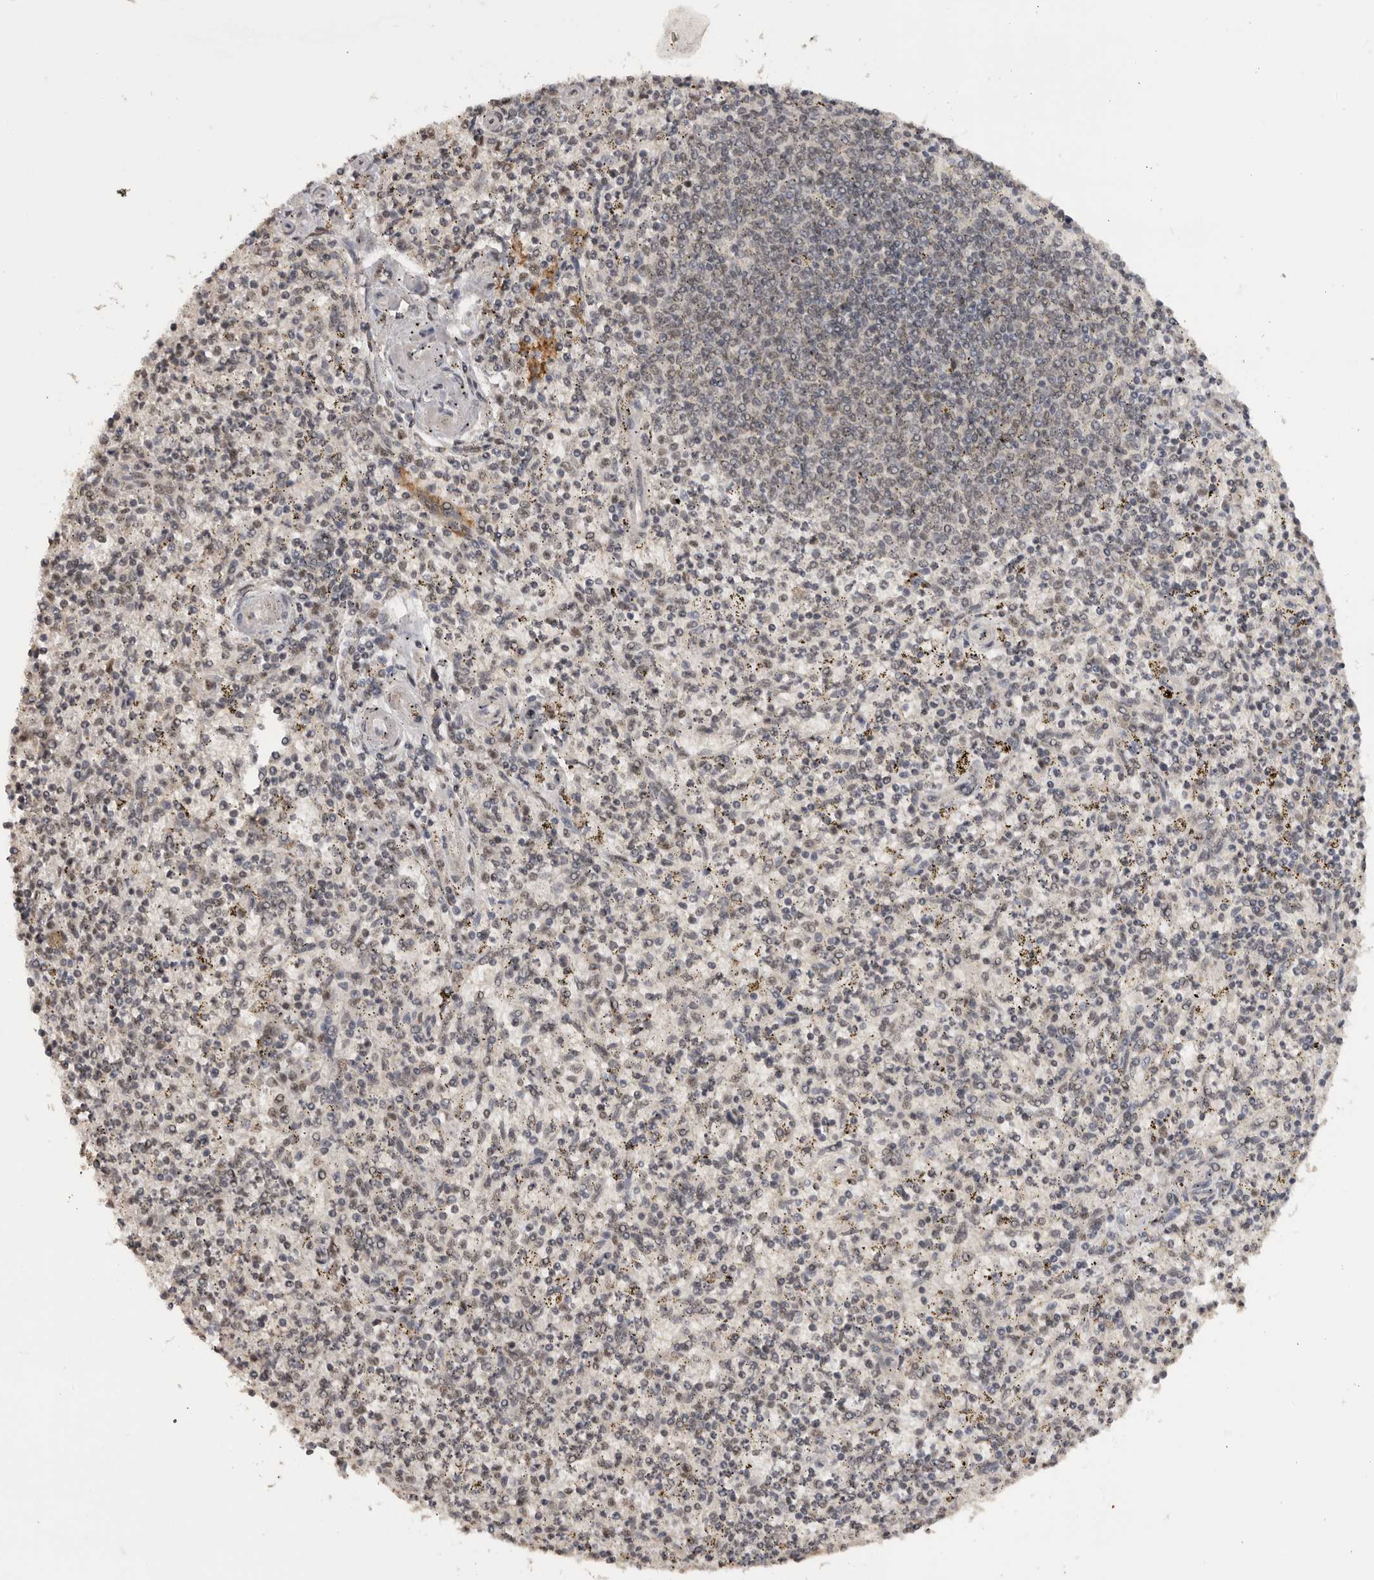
{"staining": {"intensity": "moderate", "quantity": "<25%", "location": "cytoplasmic/membranous,nuclear"}, "tissue": "spleen", "cell_type": "Cells in red pulp", "image_type": "normal", "snomed": [{"axis": "morphology", "description": "Normal tissue, NOS"}, {"axis": "topography", "description": "Spleen"}], "caption": "A high-resolution photomicrograph shows IHC staining of normal spleen, which displays moderate cytoplasmic/membranous,nuclear staining in about <25% of cells in red pulp.", "gene": "PPP1R10", "patient": {"sex": "male", "age": 72}}